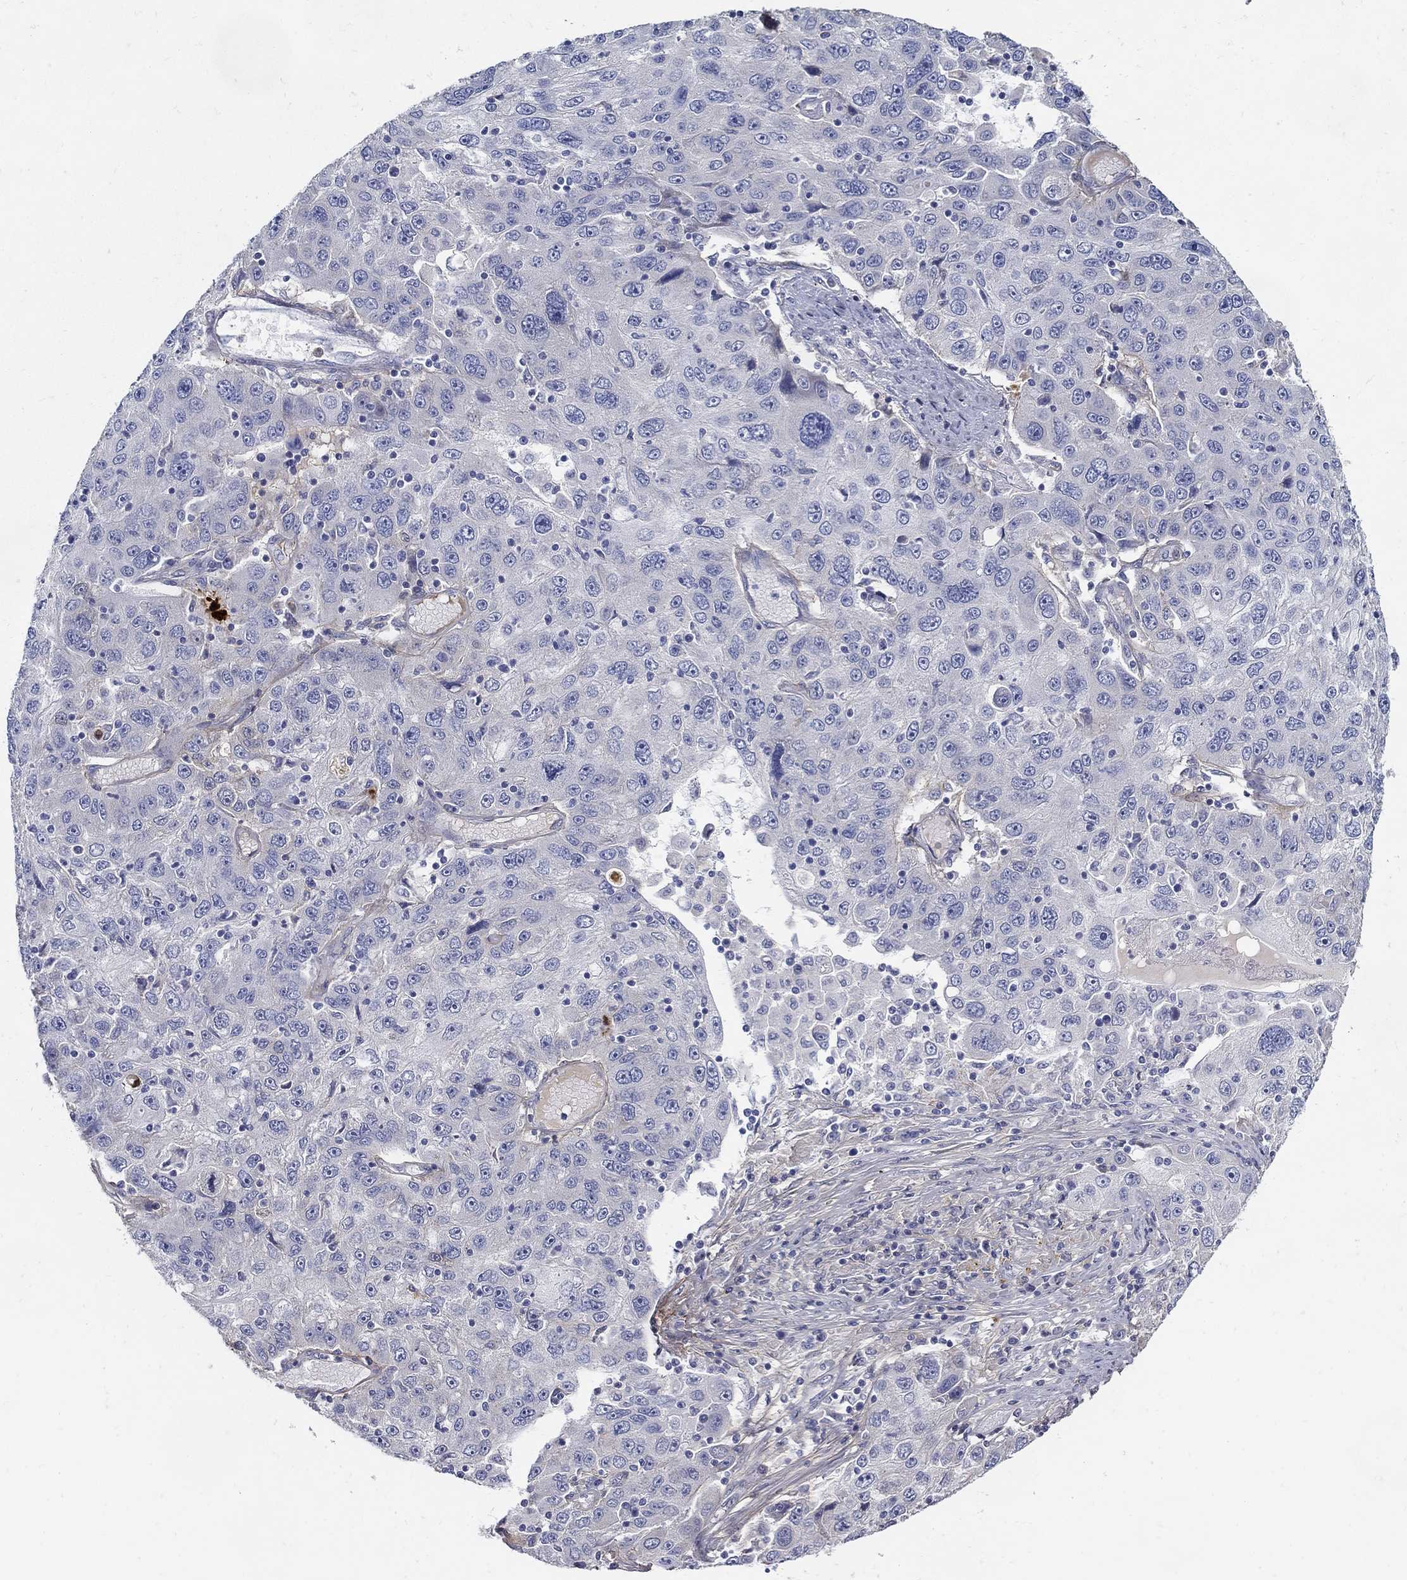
{"staining": {"intensity": "strong", "quantity": "<25%", "location": "cytoplasmic/membranous"}, "tissue": "stomach cancer", "cell_type": "Tumor cells", "image_type": "cancer", "snomed": [{"axis": "morphology", "description": "Adenocarcinoma, NOS"}, {"axis": "topography", "description": "Stomach"}], "caption": "Brown immunohistochemical staining in stomach cancer reveals strong cytoplasmic/membranous positivity in about <25% of tumor cells.", "gene": "TGFBI", "patient": {"sex": "male", "age": 56}}